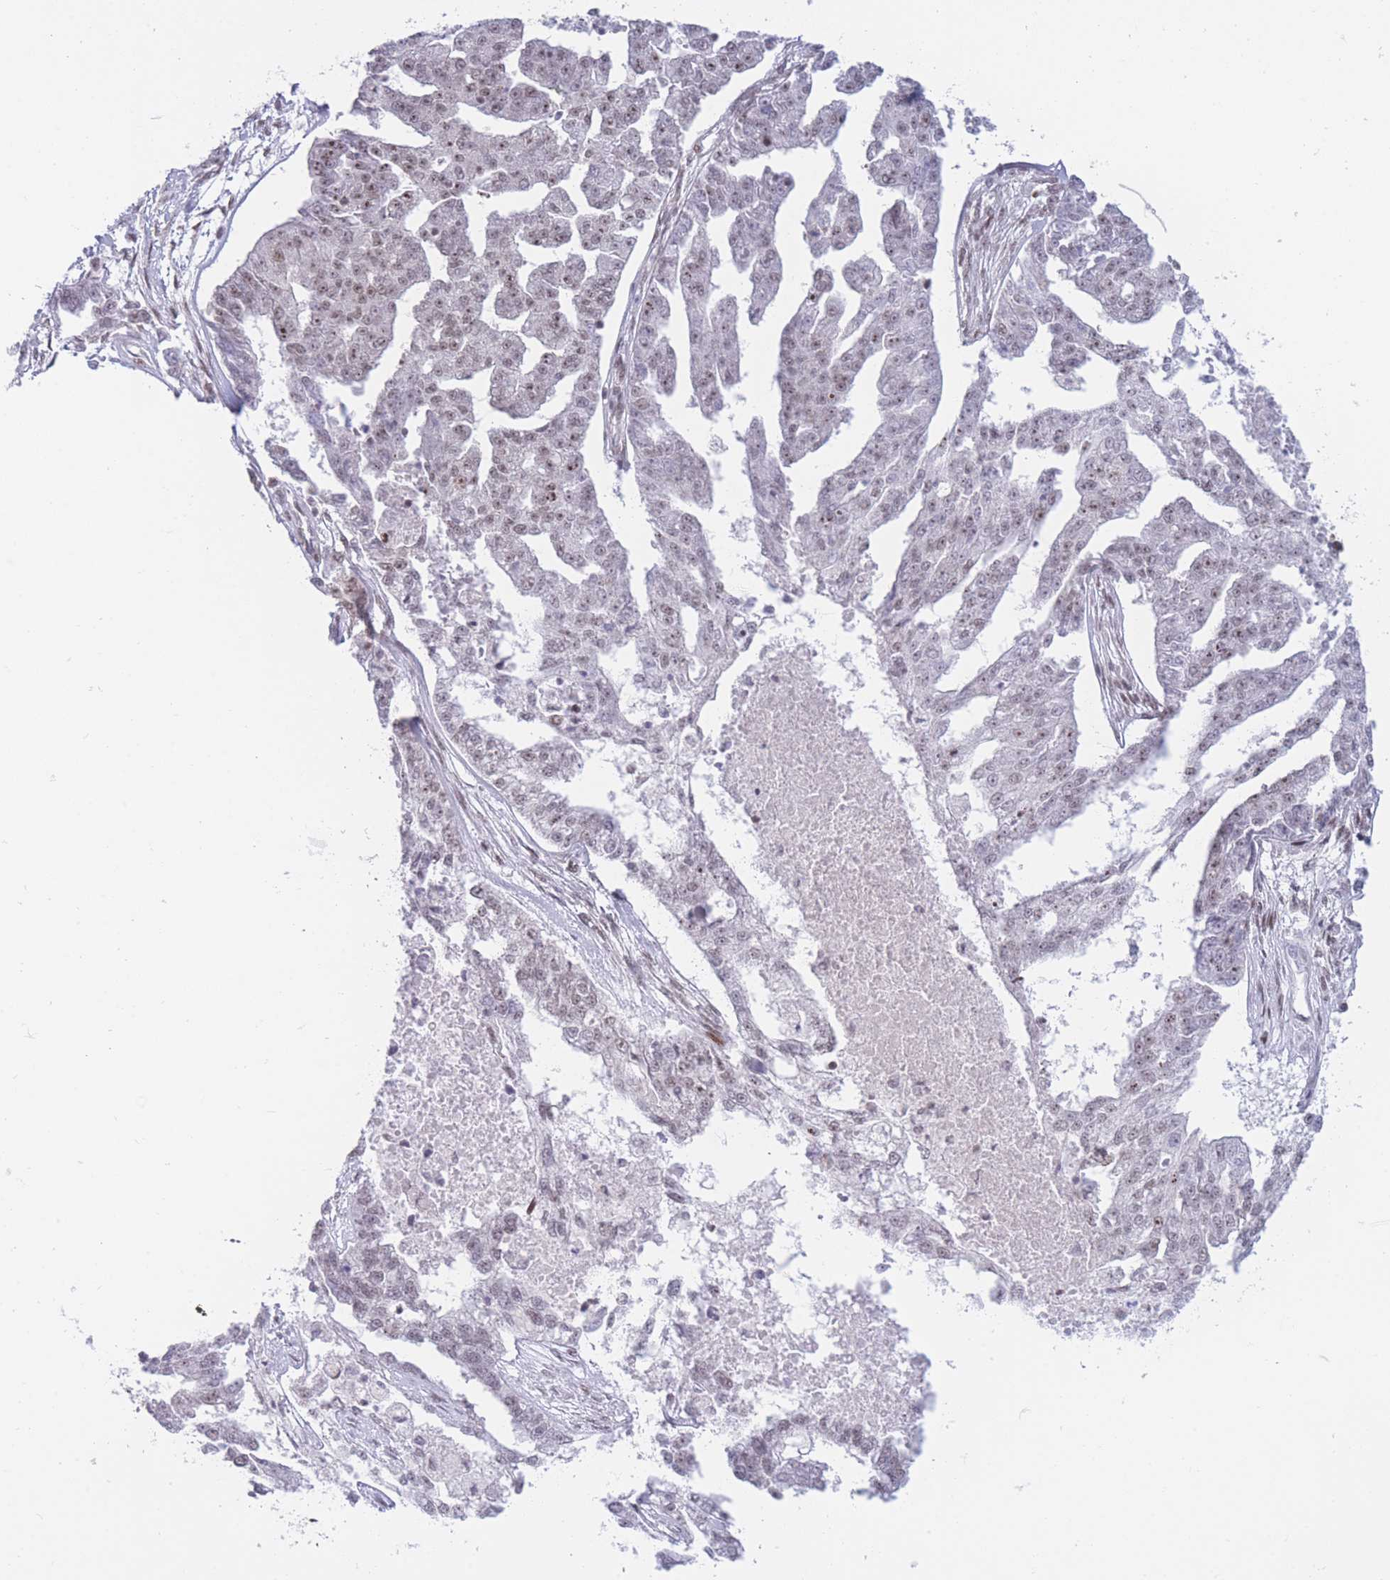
{"staining": {"intensity": "weak", "quantity": "25%-75%", "location": "nuclear"}, "tissue": "ovarian cancer", "cell_type": "Tumor cells", "image_type": "cancer", "snomed": [{"axis": "morphology", "description": "Cystadenocarcinoma, serous, NOS"}, {"axis": "topography", "description": "Ovary"}], "caption": "DAB immunohistochemical staining of human ovarian cancer (serous cystadenocarcinoma) demonstrates weak nuclear protein staining in about 25%-75% of tumor cells.", "gene": "PCIF1", "patient": {"sex": "female", "age": 58}}